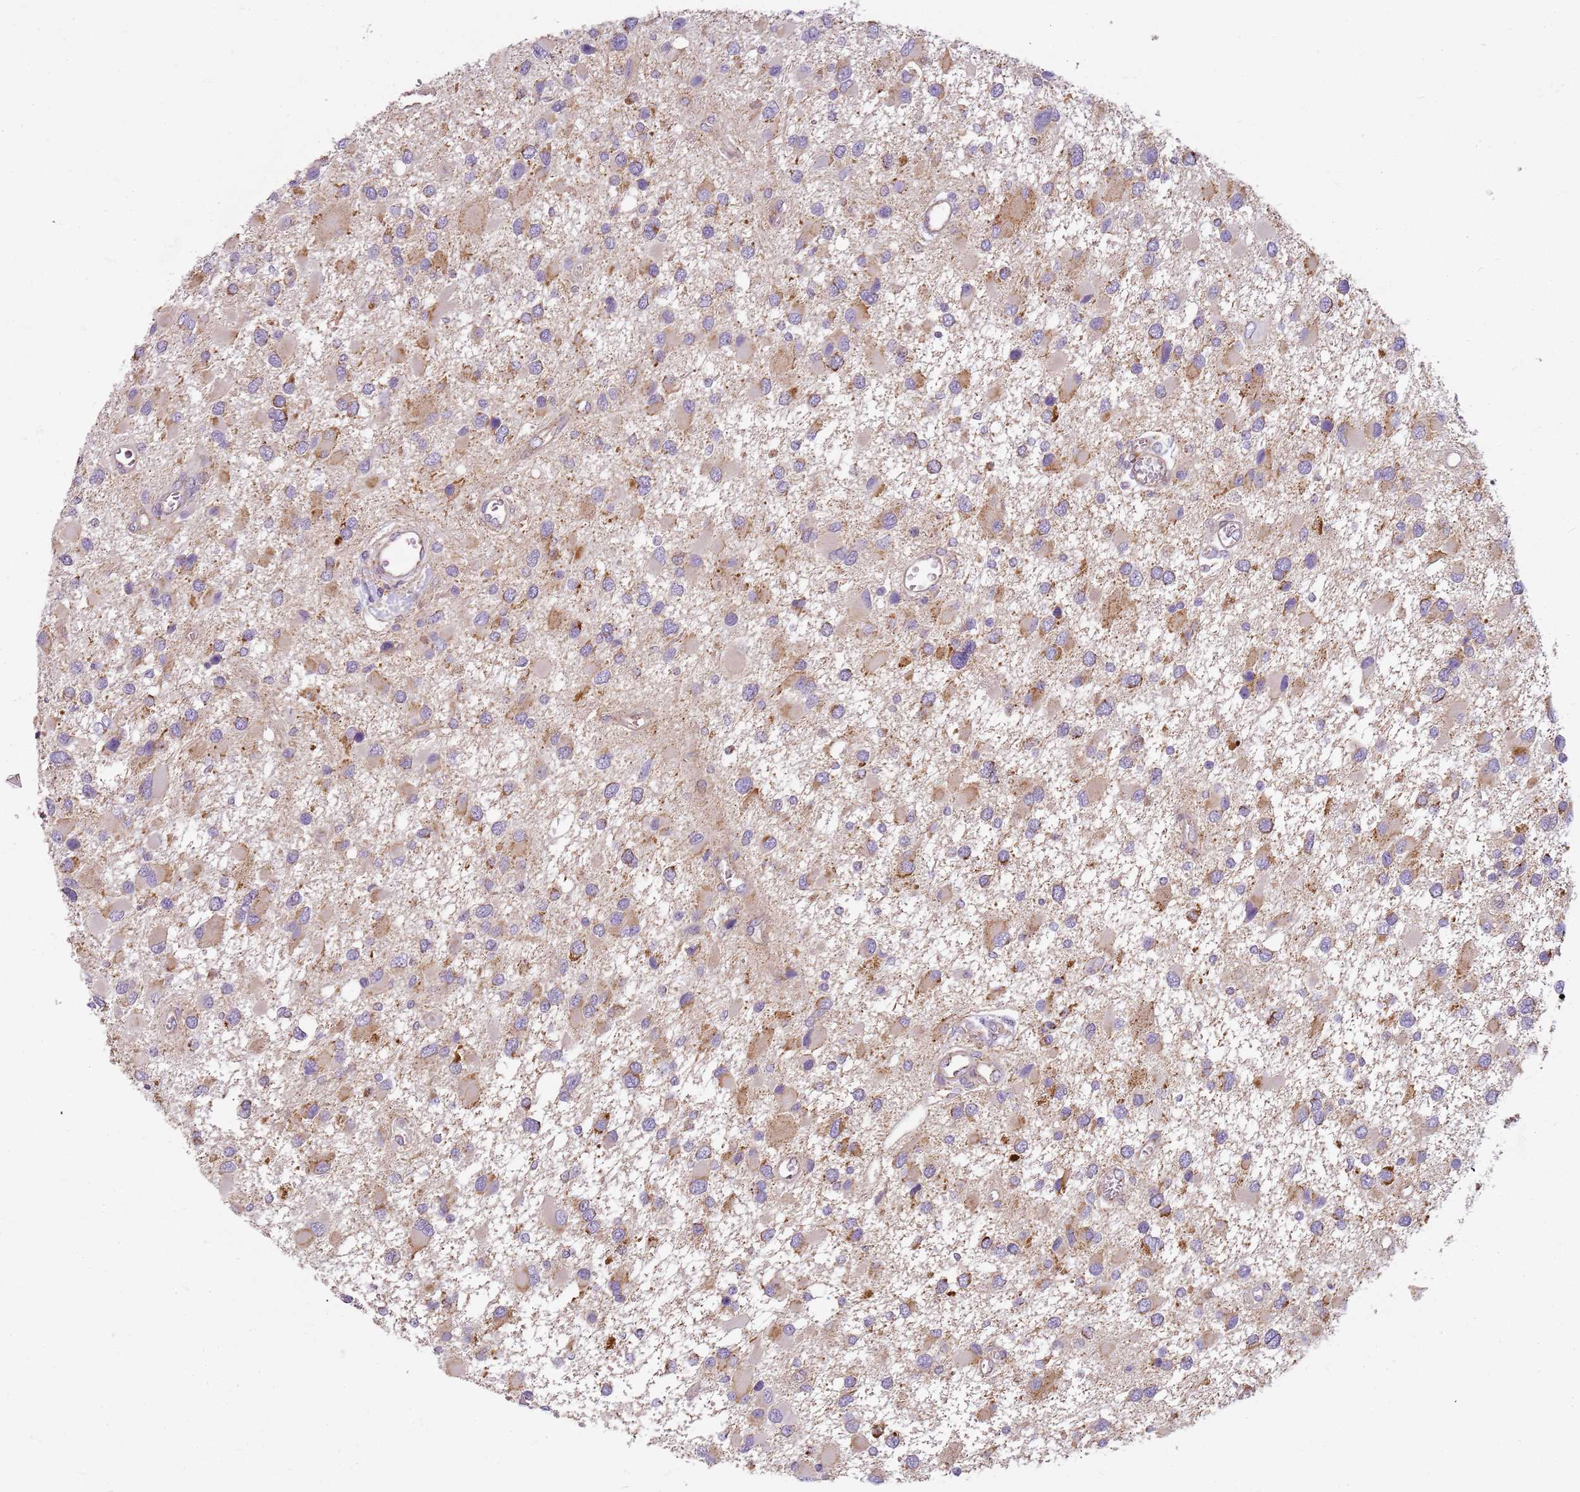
{"staining": {"intensity": "moderate", "quantity": "<25%", "location": "cytoplasmic/membranous"}, "tissue": "glioma", "cell_type": "Tumor cells", "image_type": "cancer", "snomed": [{"axis": "morphology", "description": "Glioma, malignant, High grade"}, {"axis": "topography", "description": "Brain"}], "caption": "Glioma stained with a brown dye shows moderate cytoplasmic/membranous positive positivity in approximately <25% of tumor cells.", "gene": "TMEM200C", "patient": {"sex": "male", "age": 53}}